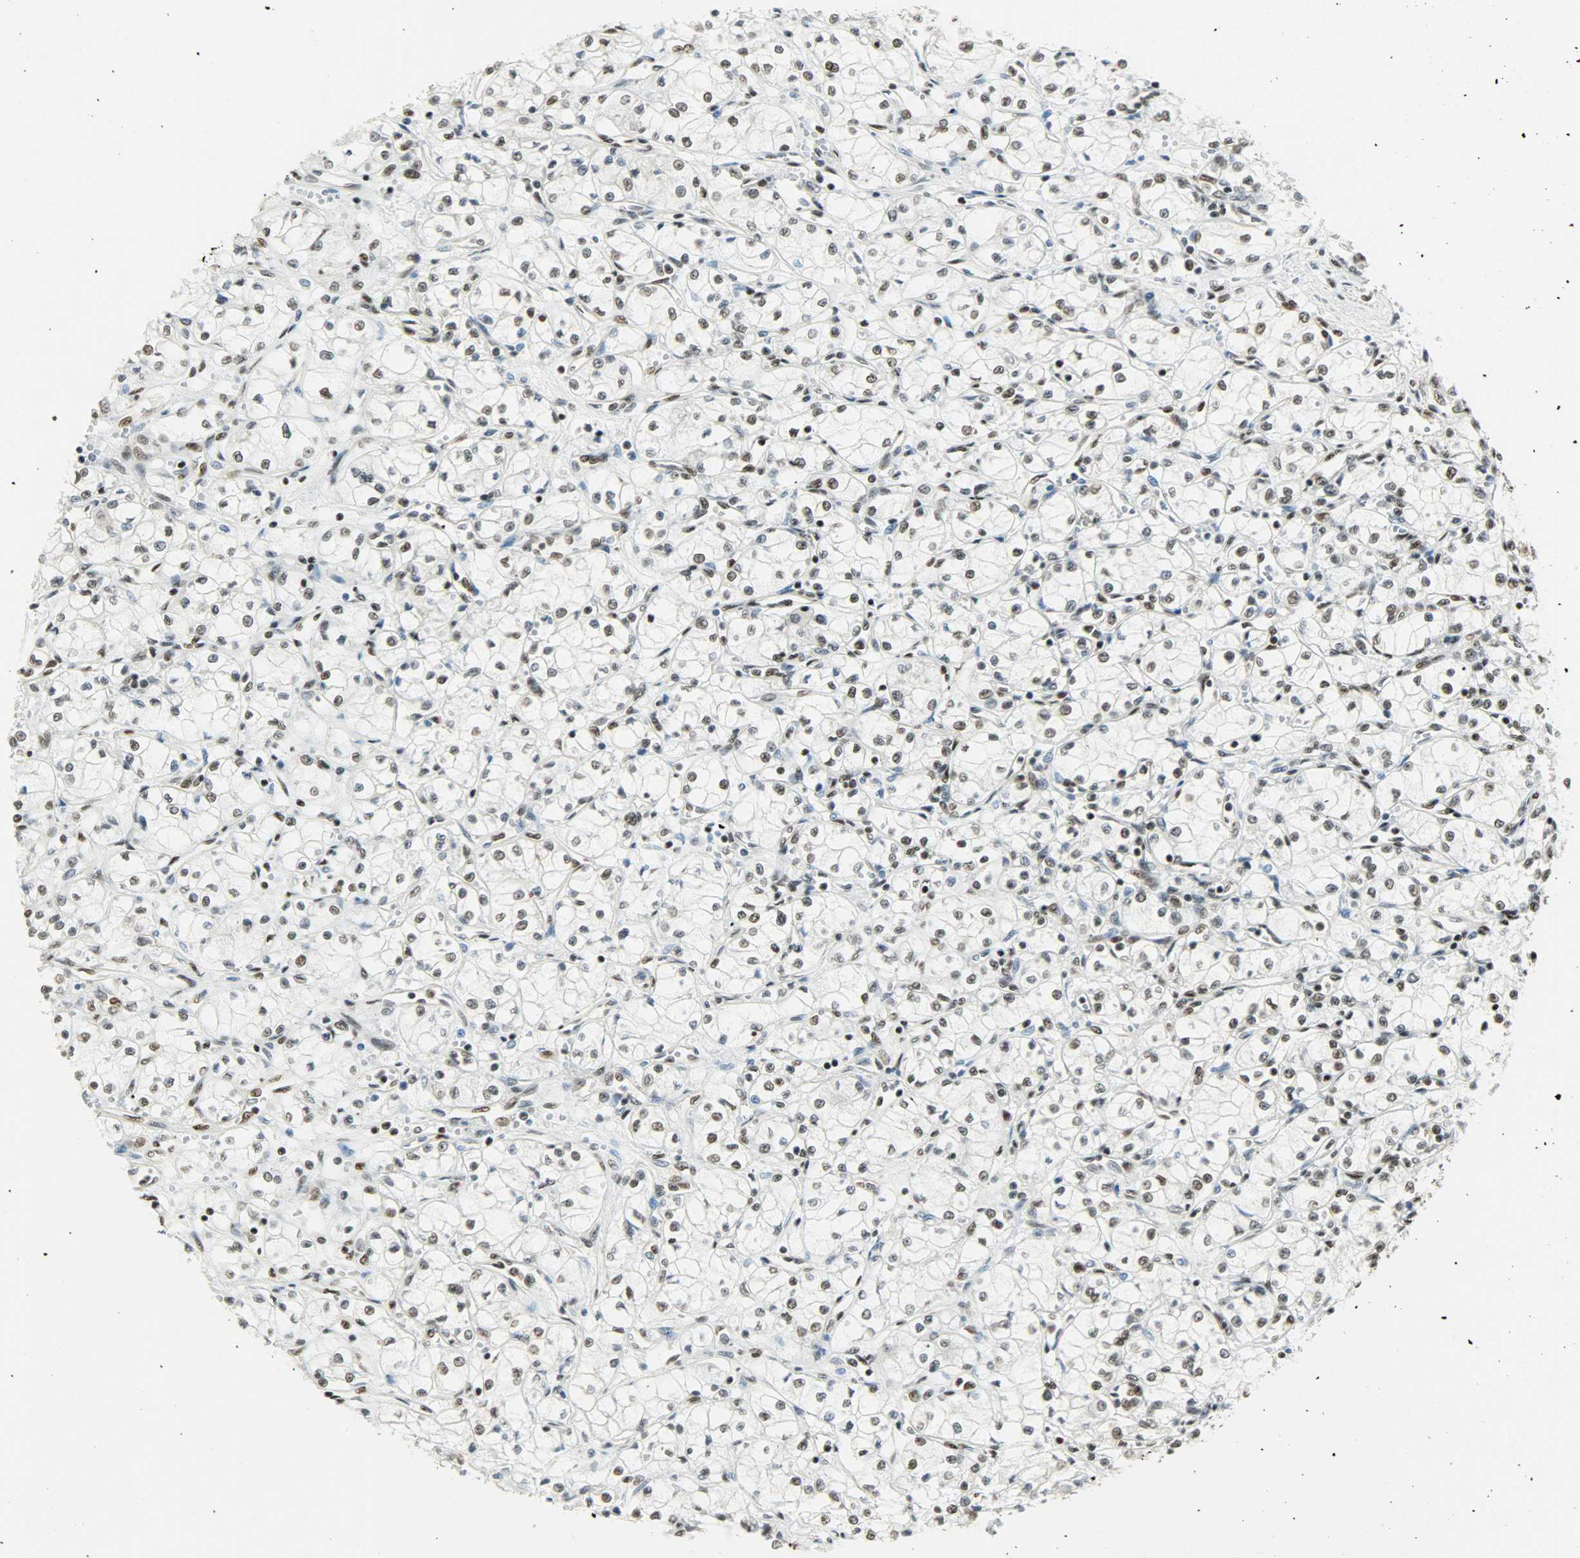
{"staining": {"intensity": "moderate", "quantity": ">75%", "location": "nuclear"}, "tissue": "renal cancer", "cell_type": "Tumor cells", "image_type": "cancer", "snomed": [{"axis": "morphology", "description": "Normal tissue, NOS"}, {"axis": "morphology", "description": "Adenocarcinoma, NOS"}, {"axis": "topography", "description": "Kidney"}], "caption": "This is an image of immunohistochemistry (IHC) staining of adenocarcinoma (renal), which shows moderate positivity in the nuclear of tumor cells.", "gene": "SUGP1", "patient": {"sex": "male", "age": 59}}